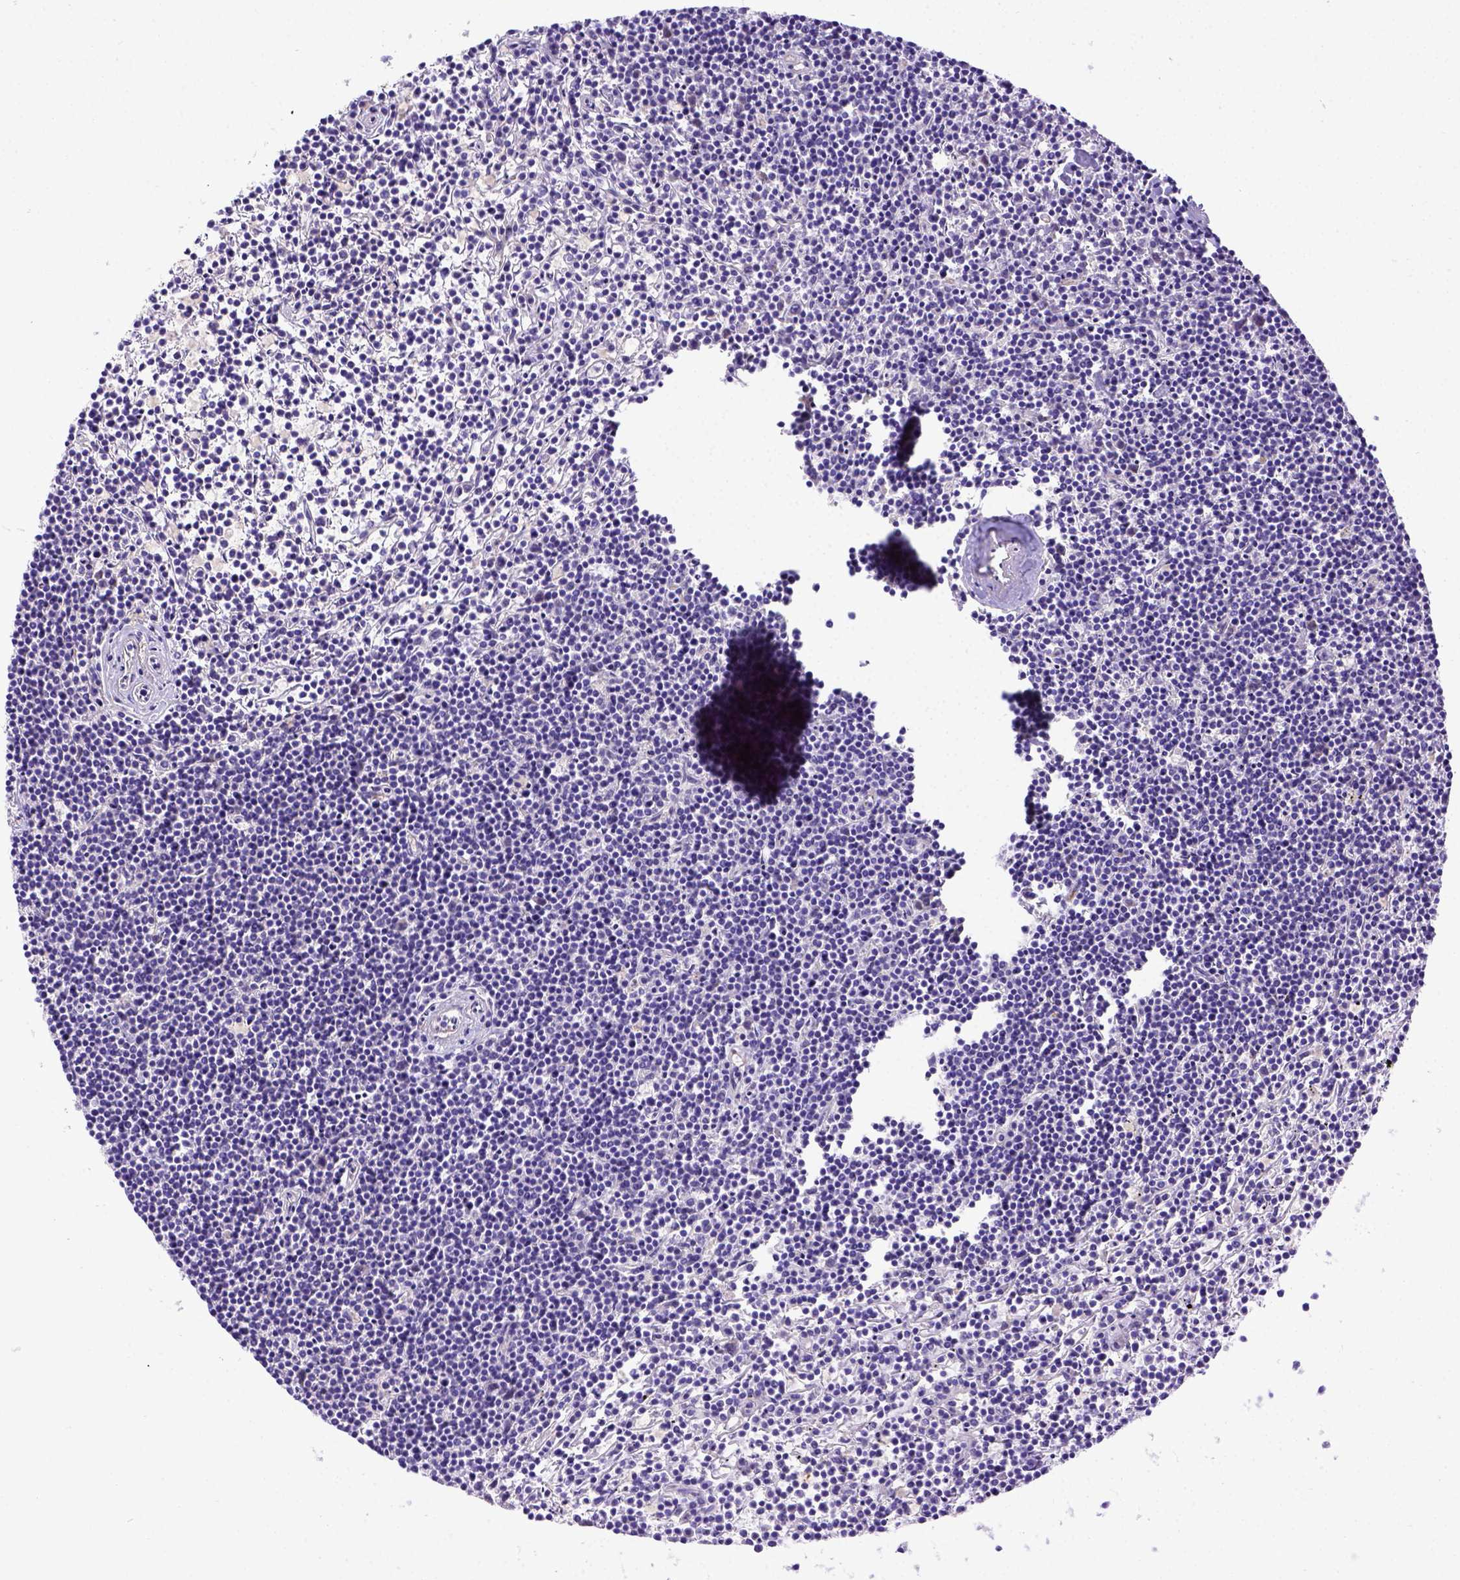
{"staining": {"intensity": "negative", "quantity": "none", "location": "none"}, "tissue": "lymphoma", "cell_type": "Tumor cells", "image_type": "cancer", "snomed": [{"axis": "morphology", "description": "Malignant lymphoma, non-Hodgkin's type, Low grade"}, {"axis": "topography", "description": "Spleen"}], "caption": "Malignant lymphoma, non-Hodgkin's type (low-grade) was stained to show a protein in brown. There is no significant staining in tumor cells.", "gene": "CFAP300", "patient": {"sex": "female", "age": 19}}